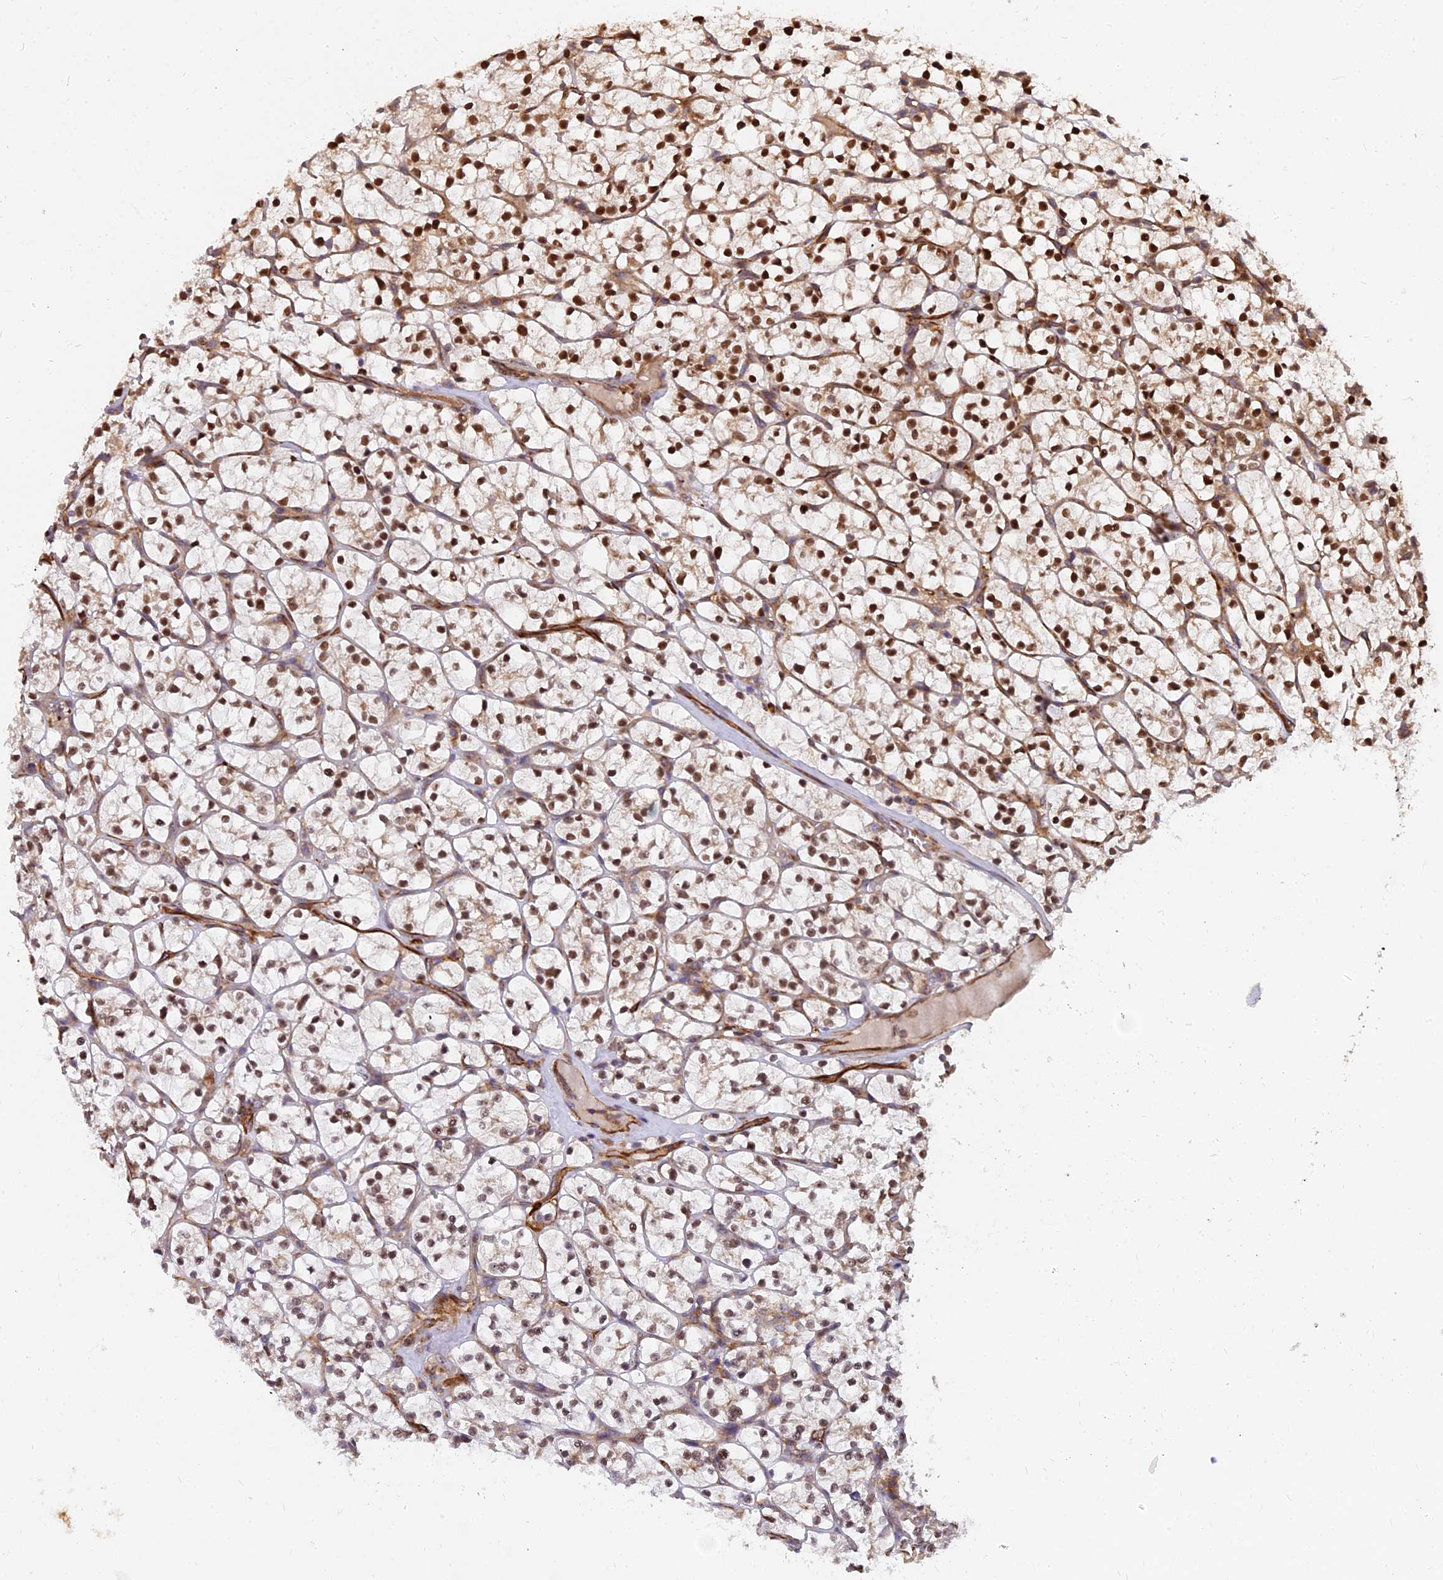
{"staining": {"intensity": "strong", "quantity": "25%-75%", "location": "nuclear"}, "tissue": "renal cancer", "cell_type": "Tumor cells", "image_type": "cancer", "snomed": [{"axis": "morphology", "description": "Adenocarcinoma, NOS"}, {"axis": "topography", "description": "Kidney"}], "caption": "Human renal cancer stained for a protein (brown) shows strong nuclear positive expression in about 25%-75% of tumor cells.", "gene": "TCEA3", "patient": {"sex": "female", "age": 64}}